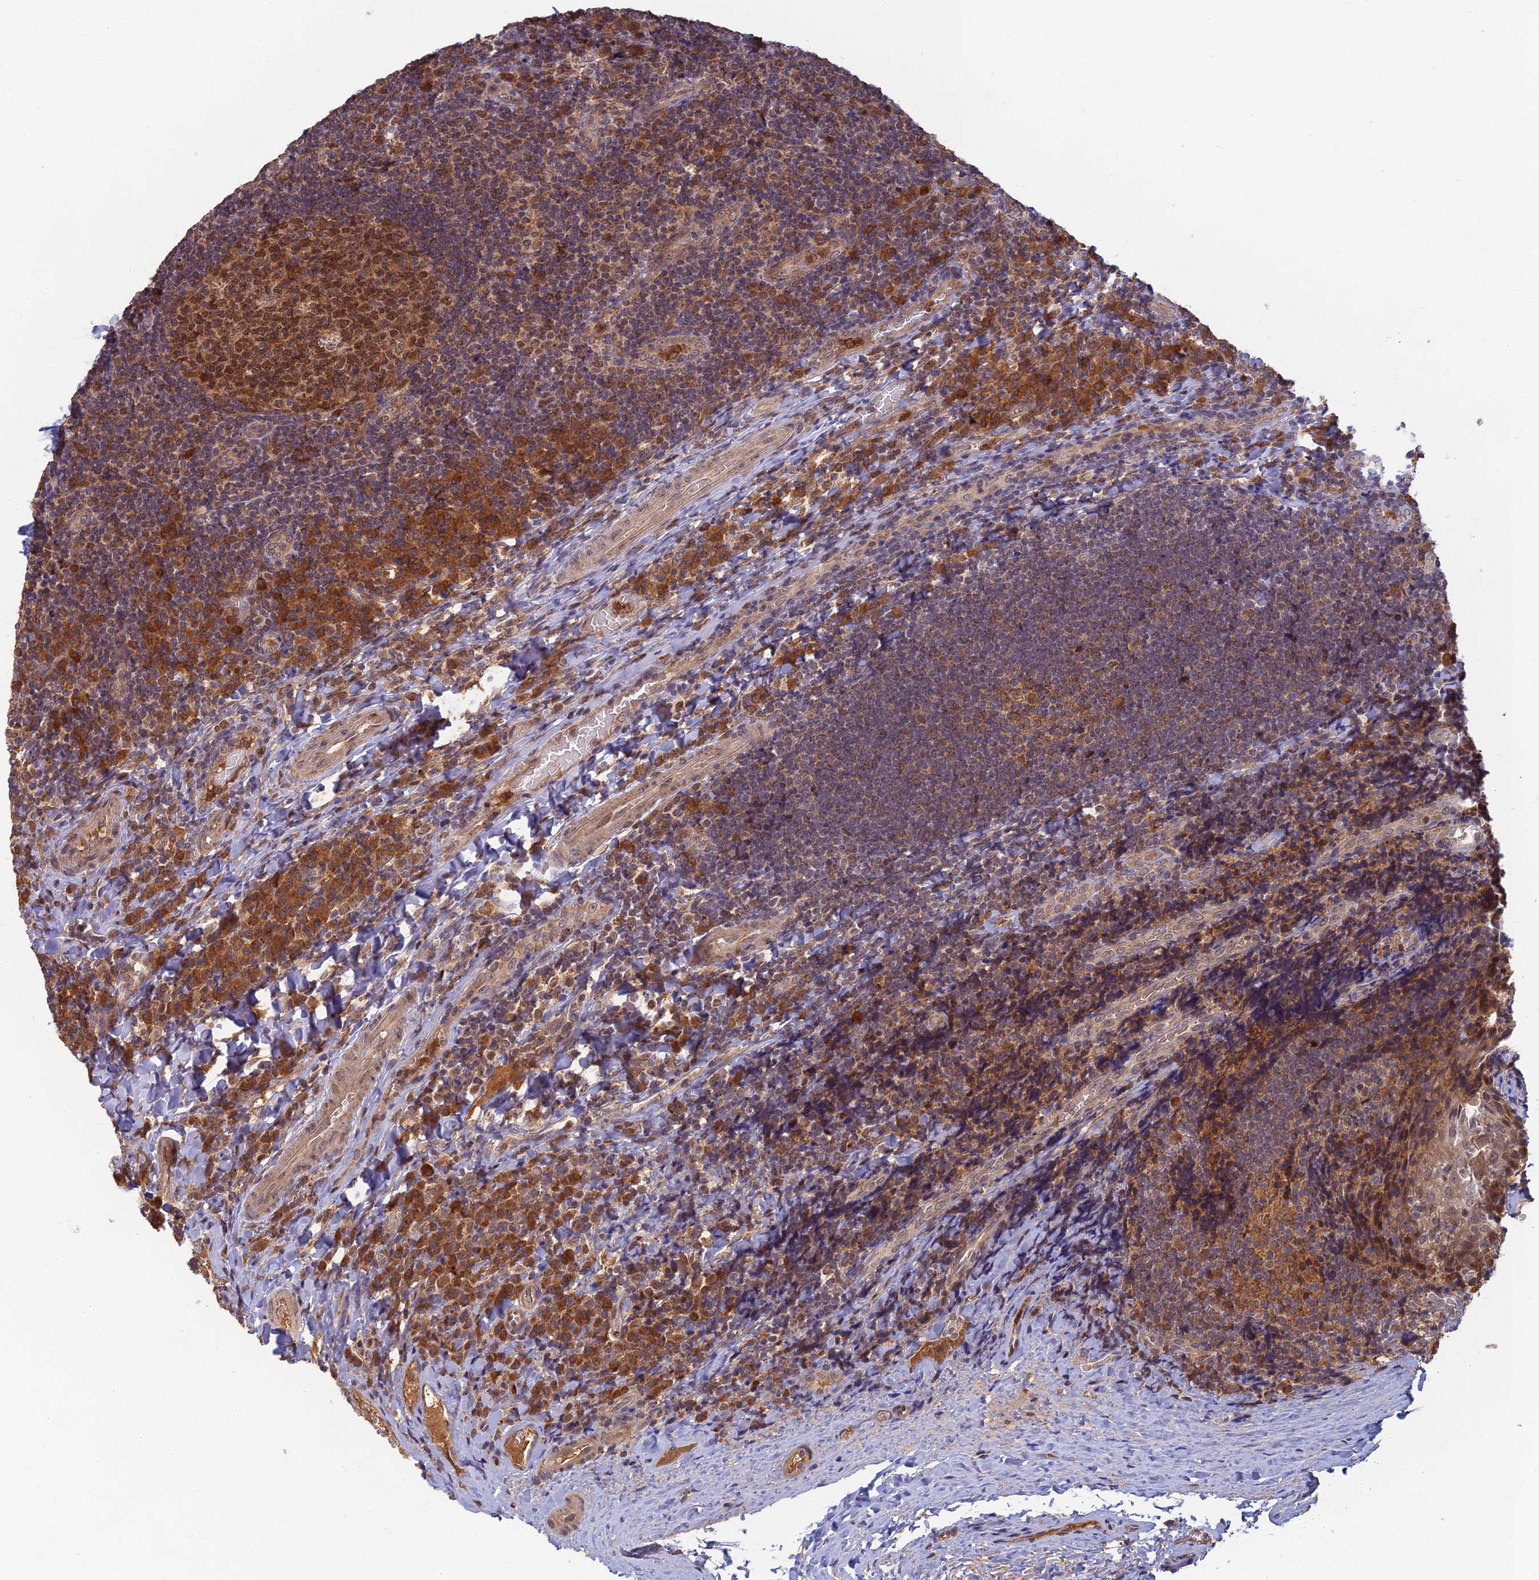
{"staining": {"intensity": "moderate", "quantity": ">75%", "location": "cytoplasmic/membranous"}, "tissue": "tonsil", "cell_type": "Germinal center cells", "image_type": "normal", "snomed": [{"axis": "morphology", "description": "Normal tissue, NOS"}, {"axis": "topography", "description": "Tonsil"}], "caption": "Immunohistochemical staining of normal human tonsil reveals moderate cytoplasmic/membranous protein positivity in approximately >75% of germinal center cells.", "gene": "RGL3", "patient": {"sex": "male", "age": 17}}